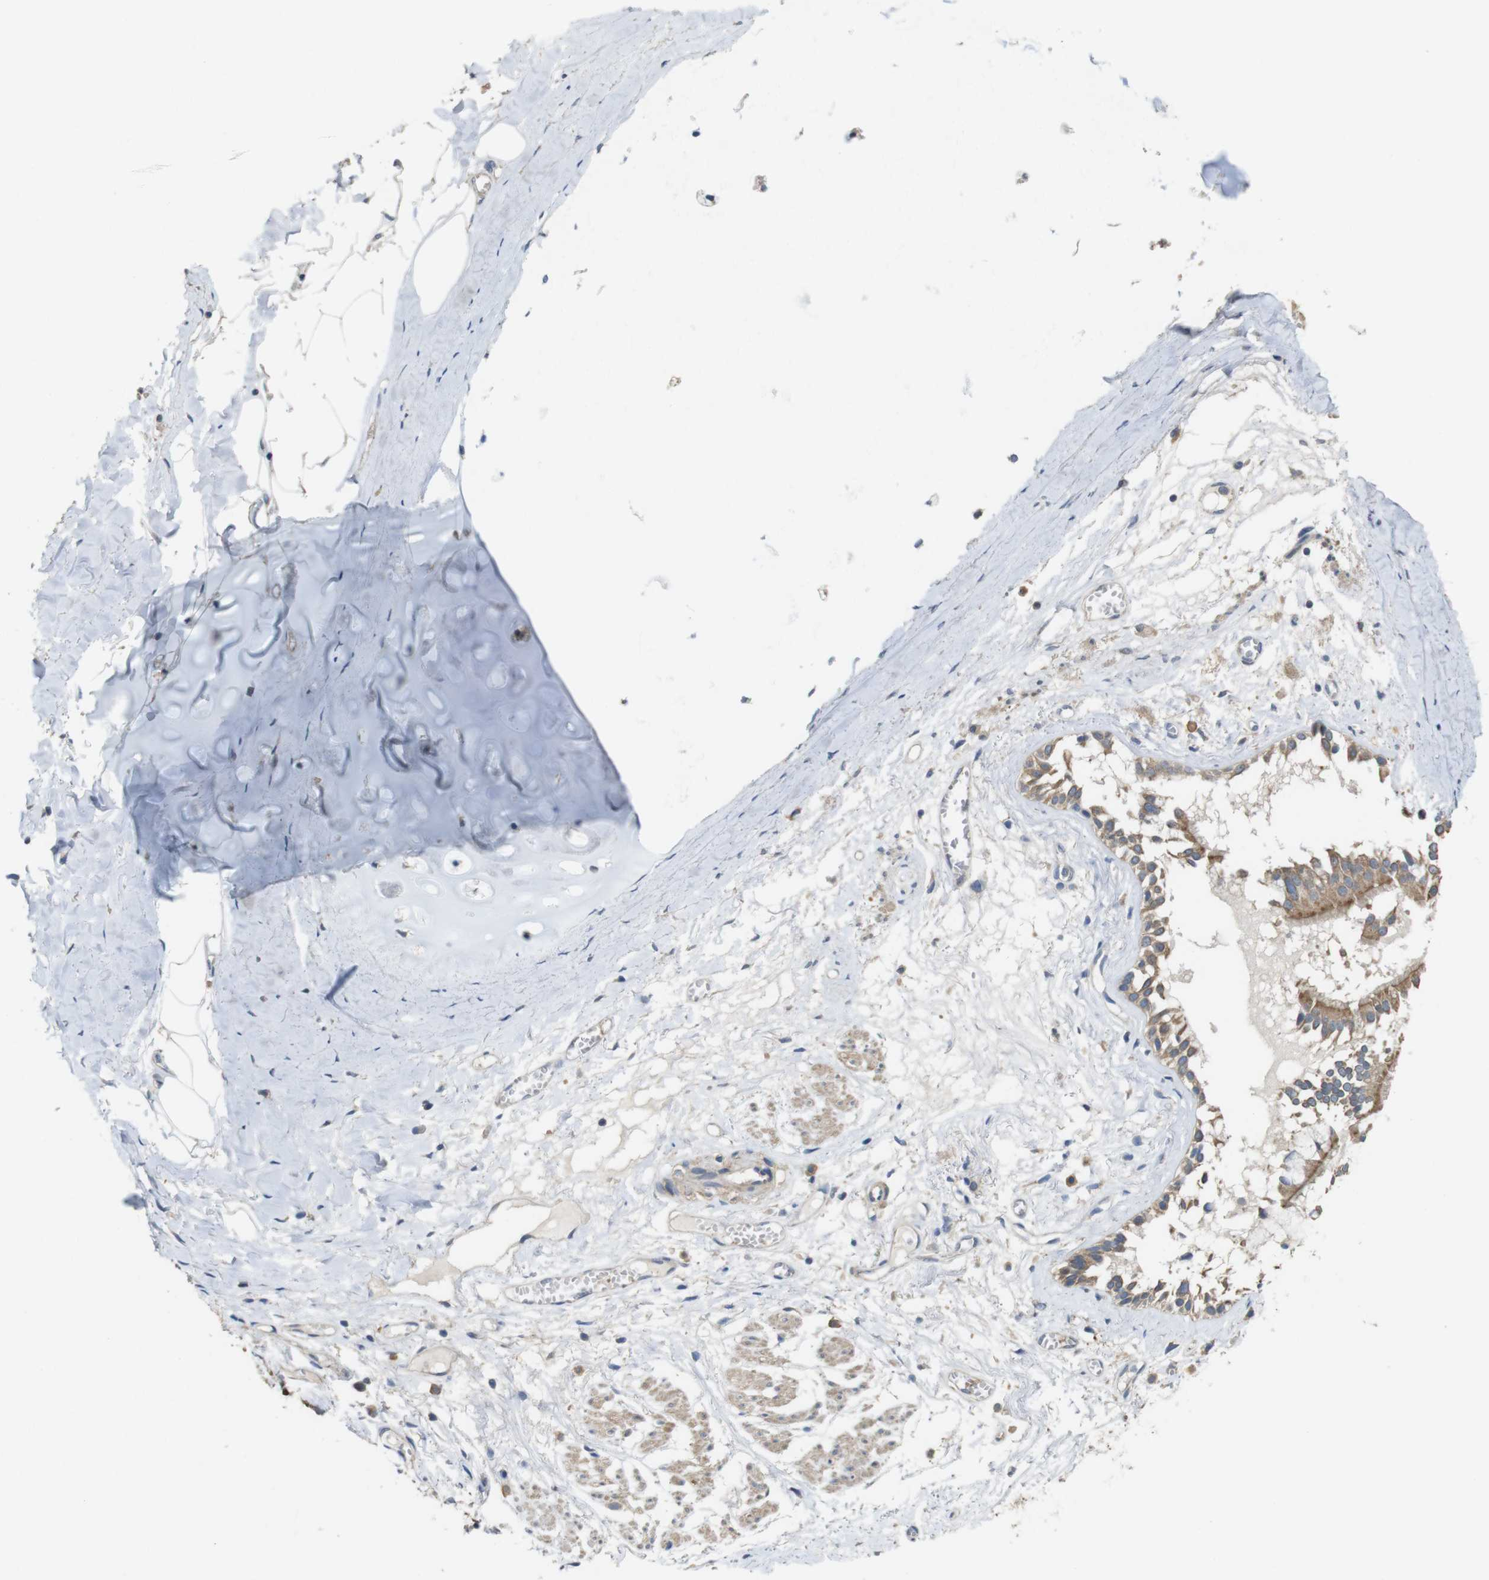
{"staining": {"intensity": "moderate", "quantity": ">75%", "location": "cytoplasmic/membranous"}, "tissue": "bronchus", "cell_type": "Respiratory epithelial cells", "image_type": "normal", "snomed": [{"axis": "morphology", "description": "Normal tissue, NOS"}, {"axis": "morphology", "description": "Inflammation, NOS"}, {"axis": "topography", "description": "Cartilage tissue"}, {"axis": "topography", "description": "Lung"}], "caption": "Protein positivity by immunohistochemistry (IHC) exhibits moderate cytoplasmic/membranous positivity in approximately >75% of respiratory epithelial cells in unremarkable bronchus.", "gene": "CDC34", "patient": {"sex": "male", "age": 71}}